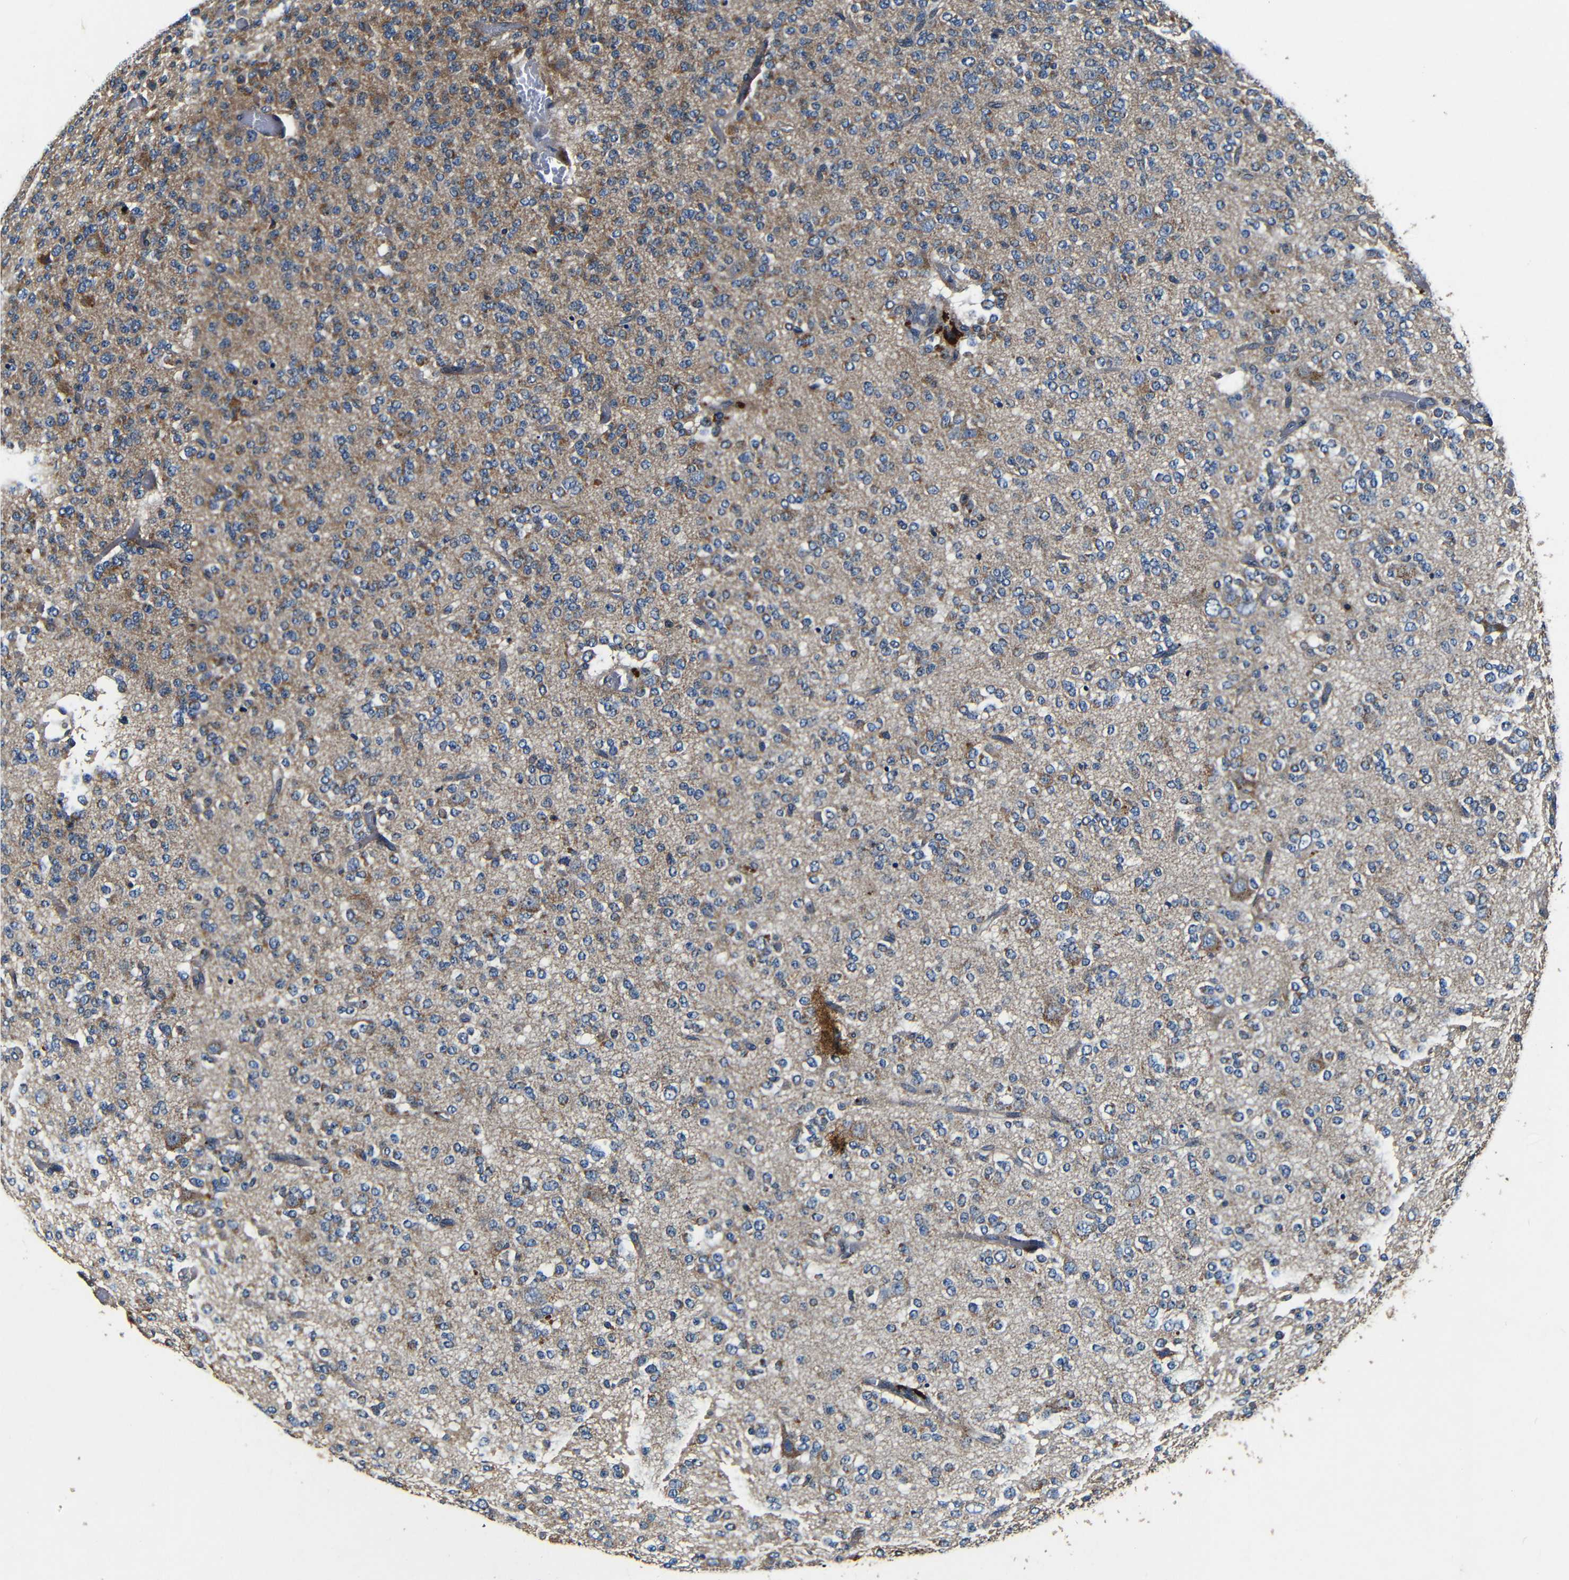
{"staining": {"intensity": "moderate", "quantity": "<25%", "location": "cytoplasmic/membranous"}, "tissue": "glioma", "cell_type": "Tumor cells", "image_type": "cancer", "snomed": [{"axis": "morphology", "description": "Glioma, malignant, Low grade"}, {"axis": "topography", "description": "Brain"}], "caption": "Malignant glioma (low-grade) stained with DAB (3,3'-diaminobenzidine) IHC reveals low levels of moderate cytoplasmic/membranous expression in about <25% of tumor cells.", "gene": "MTX1", "patient": {"sex": "male", "age": 38}}